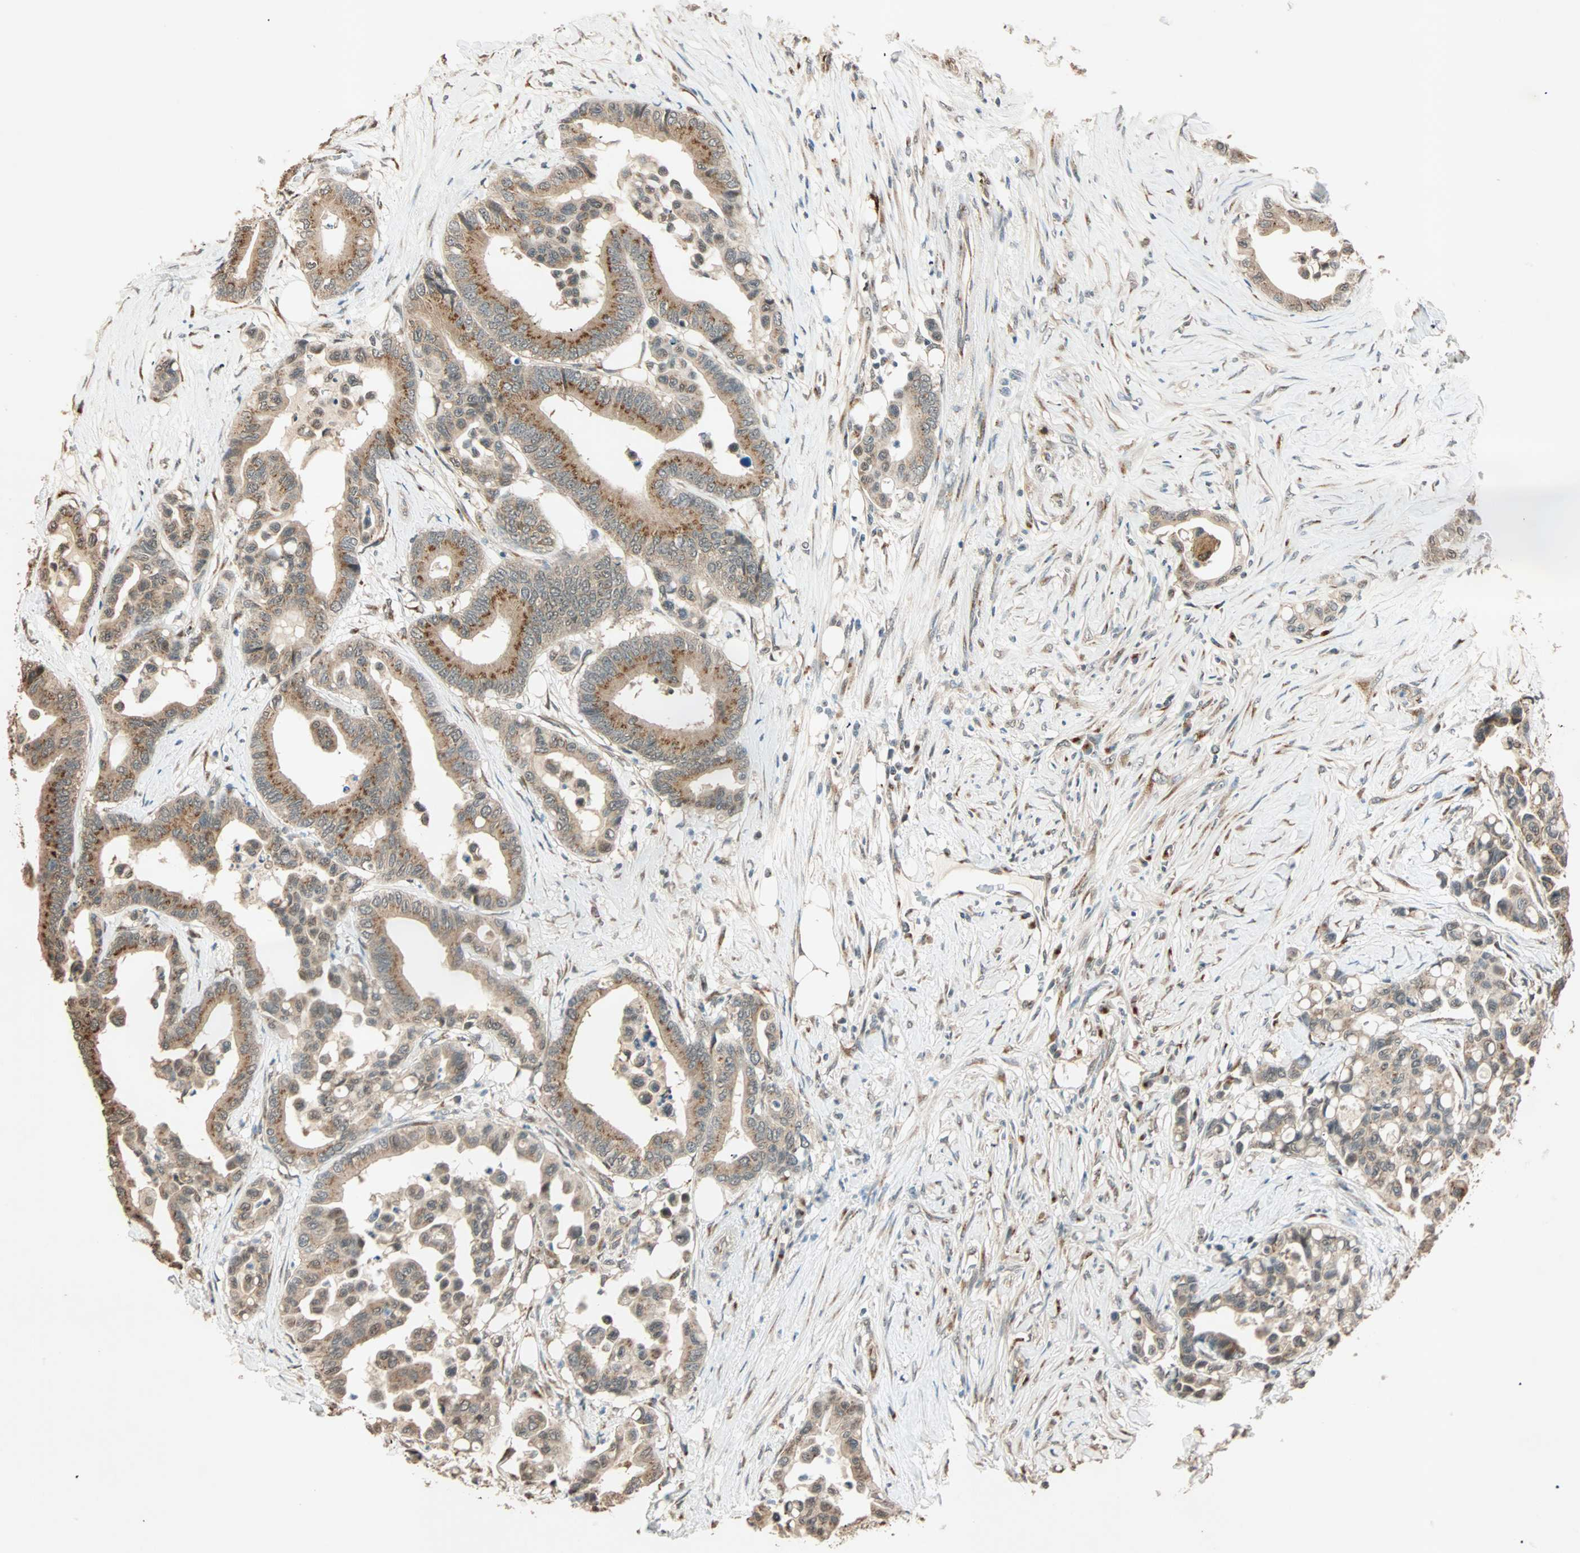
{"staining": {"intensity": "weak", "quantity": ">75%", "location": "cytoplasmic/membranous"}, "tissue": "colorectal cancer", "cell_type": "Tumor cells", "image_type": "cancer", "snomed": [{"axis": "morphology", "description": "Normal tissue, NOS"}, {"axis": "morphology", "description": "Adenocarcinoma, NOS"}, {"axis": "topography", "description": "Colon"}], "caption": "Colorectal cancer tissue demonstrates weak cytoplasmic/membranous expression in approximately >75% of tumor cells", "gene": "PRDM2", "patient": {"sex": "male", "age": 82}}